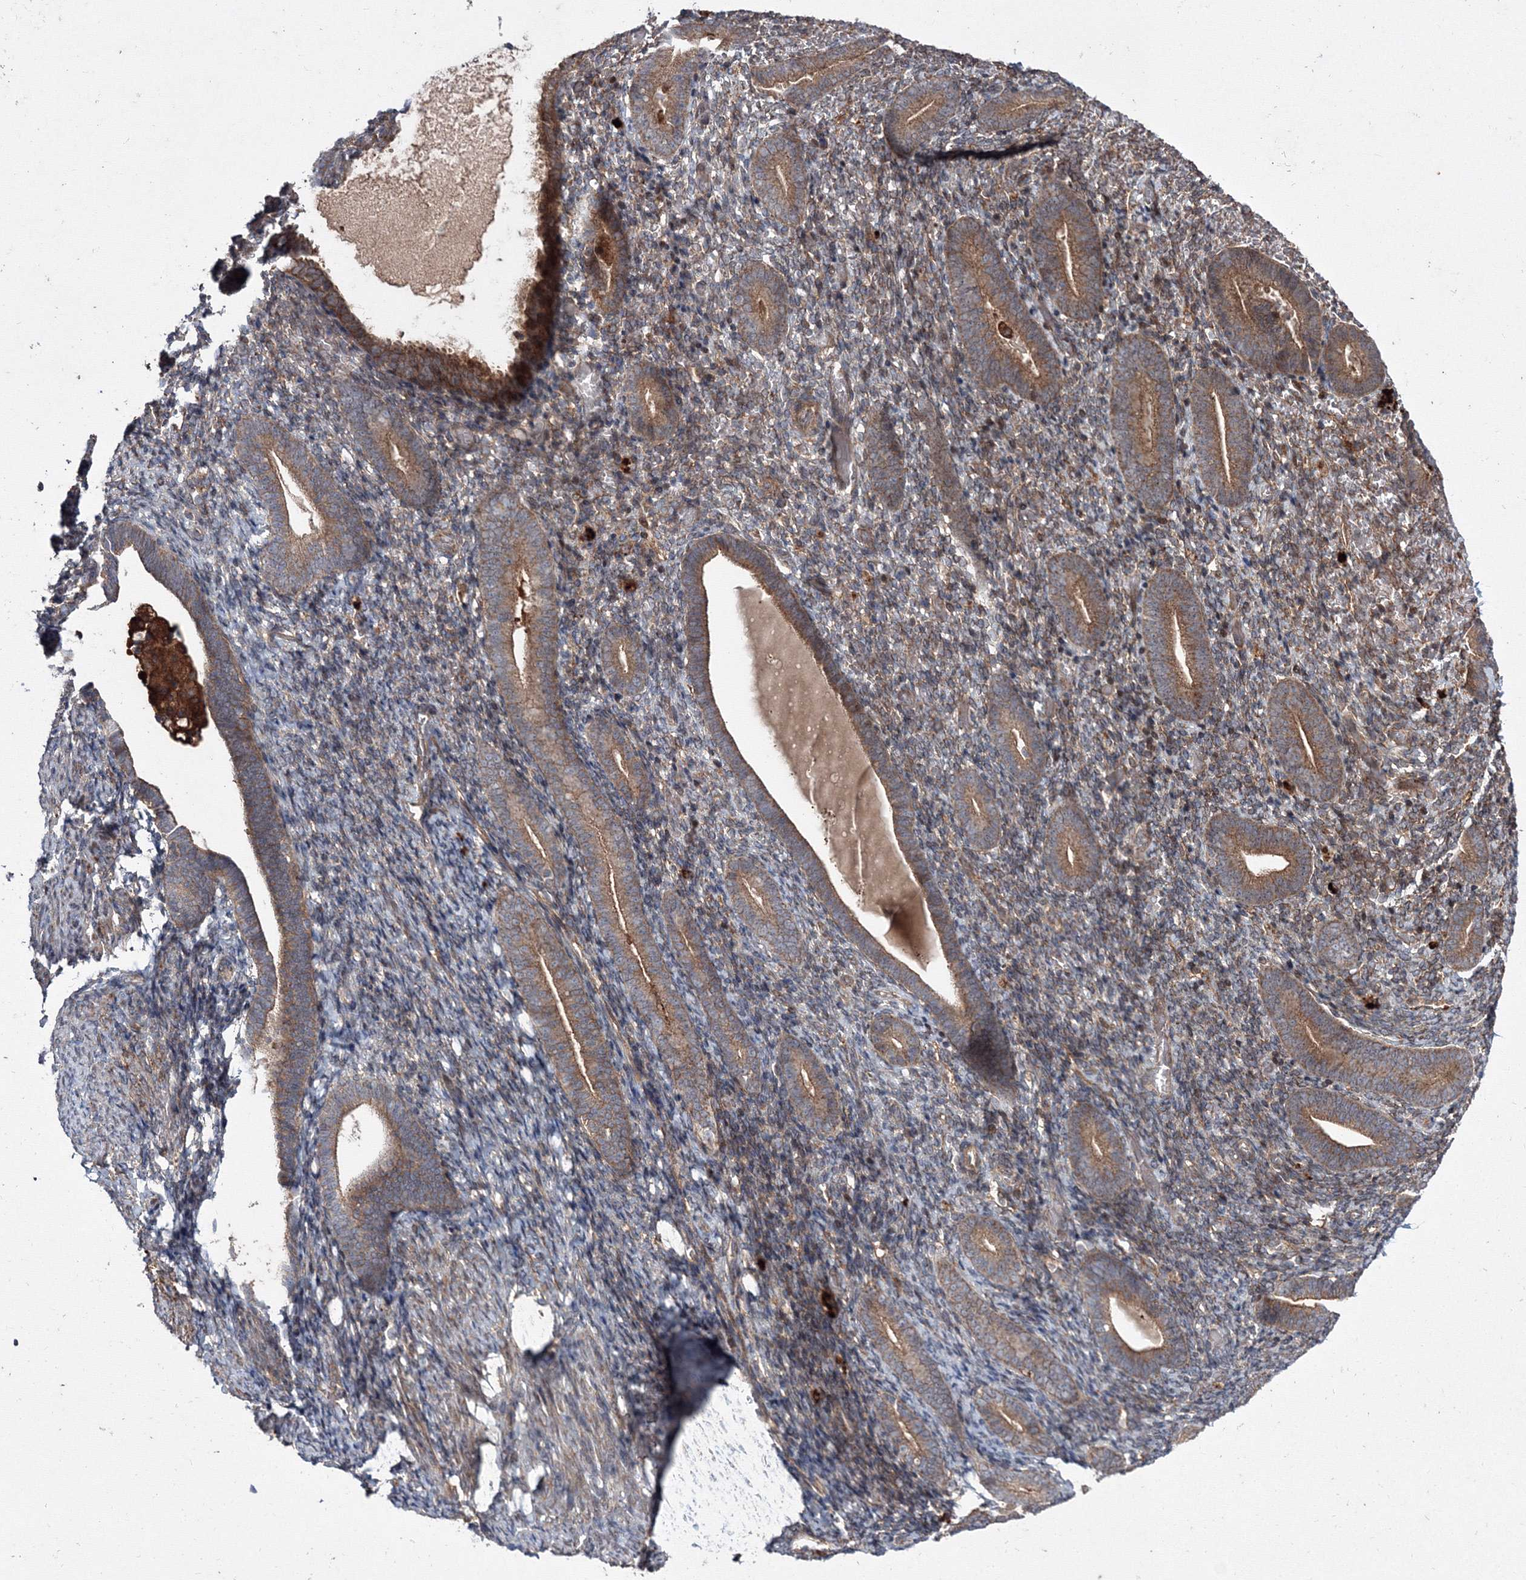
{"staining": {"intensity": "weak", "quantity": "<25%", "location": "cytoplasmic/membranous"}, "tissue": "endometrium", "cell_type": "Cells in endometrial stroma", "image_type": "normal", "snomed": [{"axis": "morphology", "description": "Normal tissue, NOS"}, {"axis": "topography", "description": "Endometrium"}], "caption": "DAB (3,3'-diaminobenzidine) immunohistochemical staining of unremarkable human endometrium exhibits no significant expression in cells in endometrial stroma.", "gene": "RANBP3L", "patient": {"sex": "female", "age": 51}}